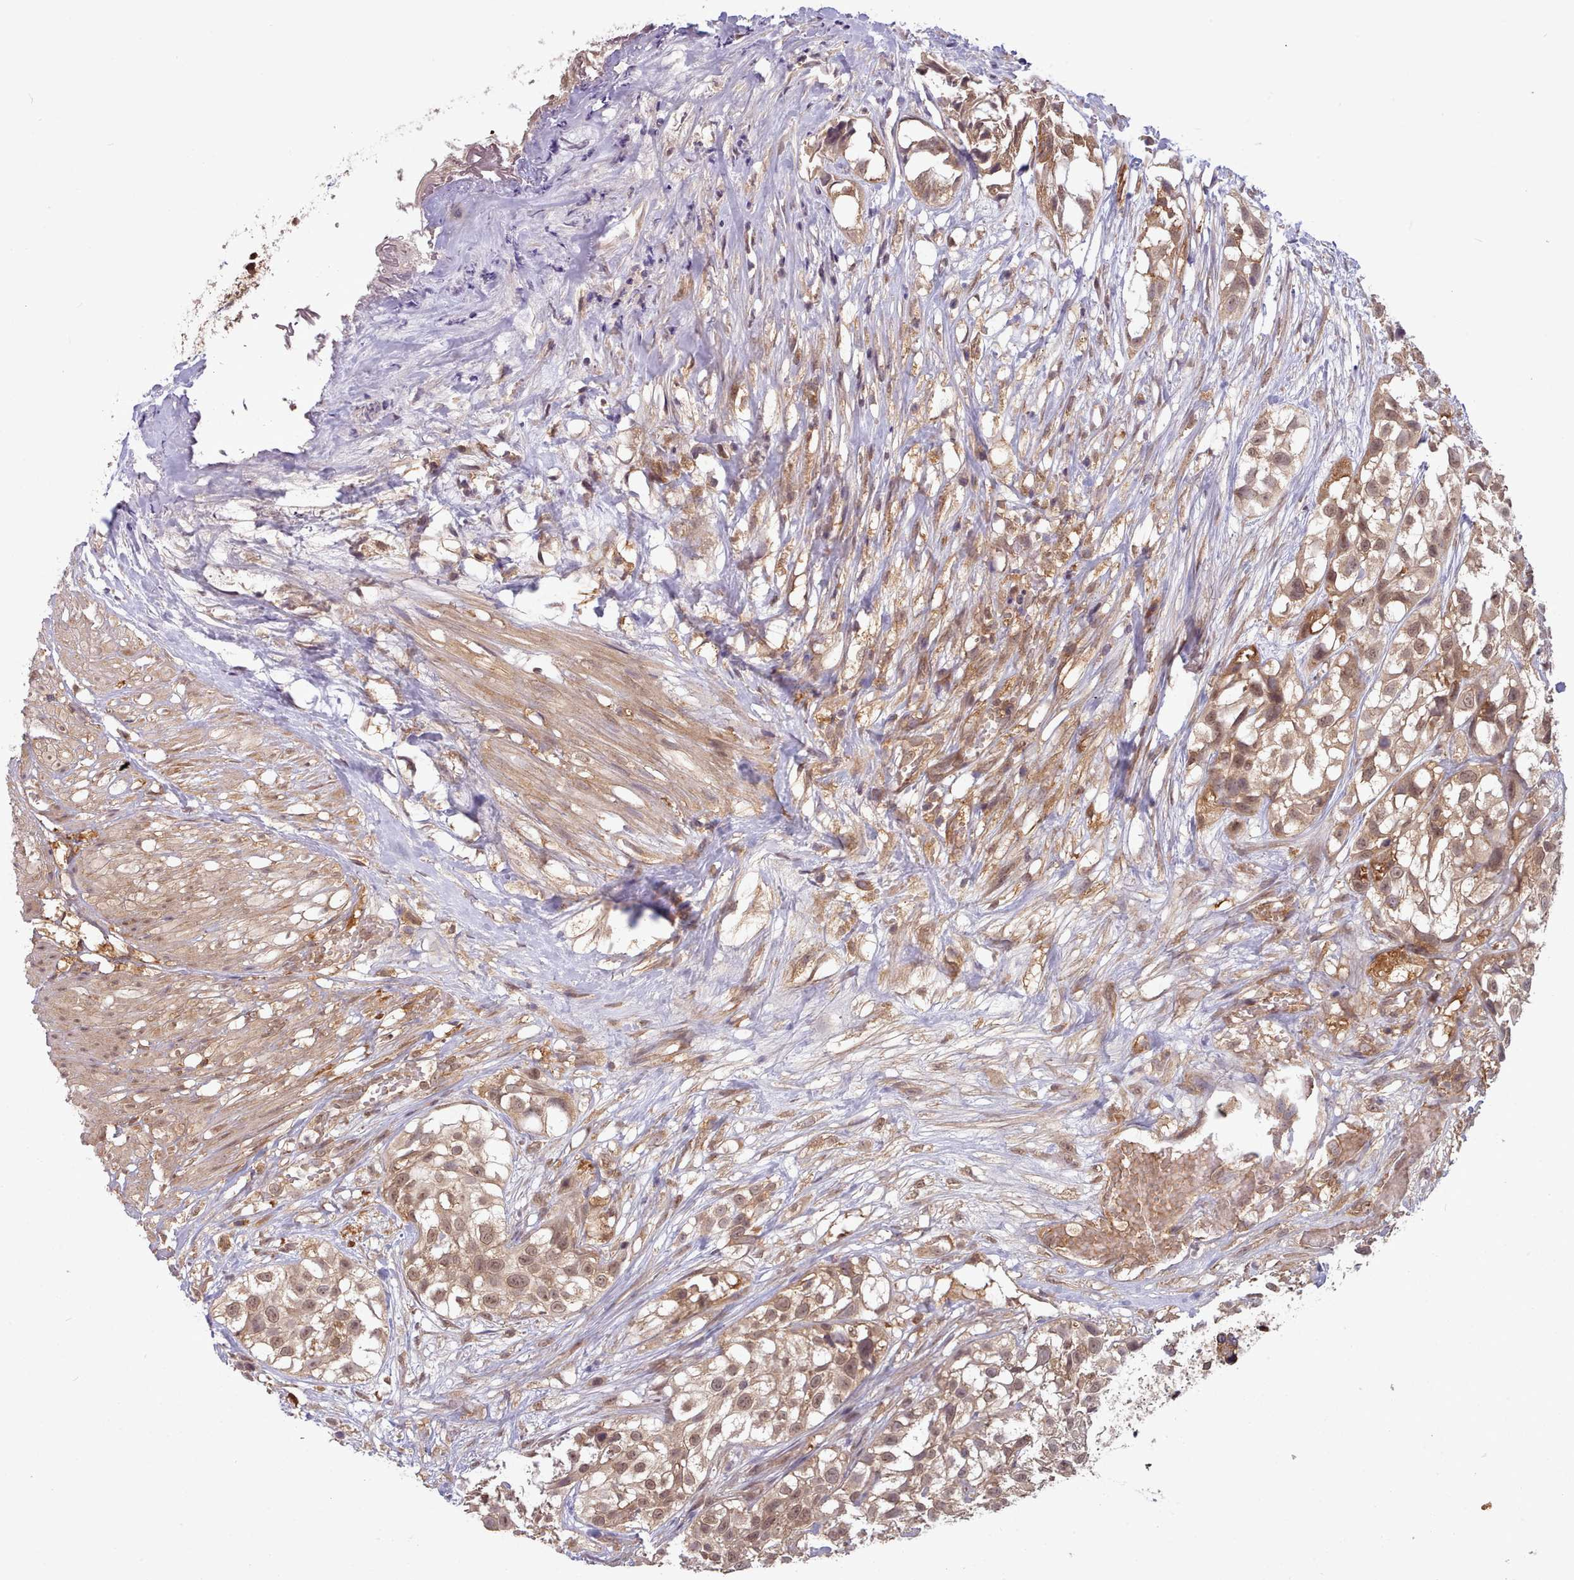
{"staining": {"intensity": "moderate", "quantity": ">75%", "location": "cytoplasmic/membranous,nuclear"}, "tissue": "urothelial cancer", "cell_type": "Tumor cells", "image_type": "cancer", "snomed": [{"axis": "morphology", "description": "Urothelial carcinoma, High grade"}, {"axis": "topography", "description": "Urinary bladder"}], "caption": "Immunohistochemical staining of human urothelial cancer shows medium levels of moderate cytoplasmic/membranous and nuclear expression in approximately >75% of tumor cells.", "gene": "PIP4P1", "patient": {"sex": "male", "age": 56}}